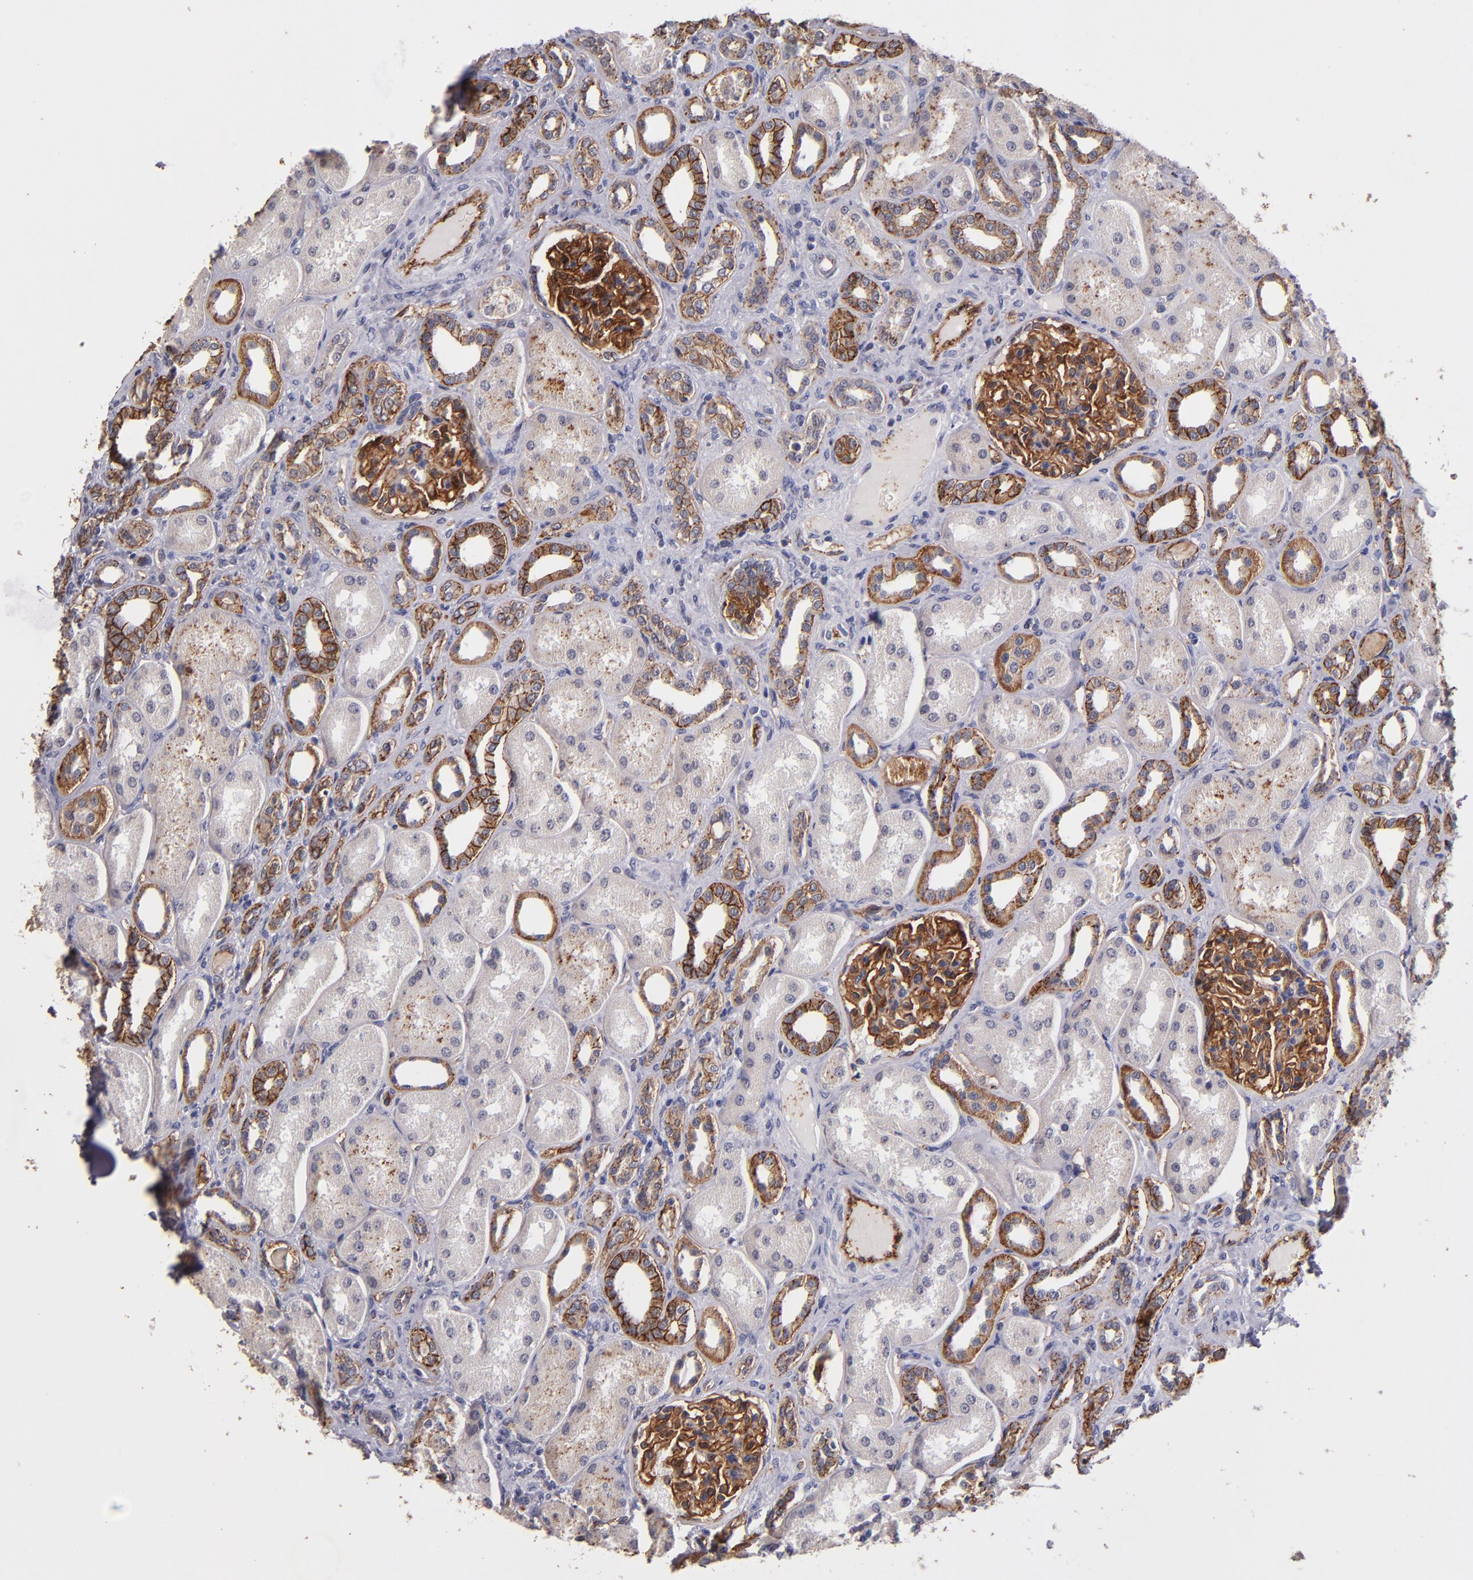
{"staining": {"intensity": "strong", "quantity": ">75%", "location": "cytoplasmic/membranous"}, "tissue": "kidney", "cell_type": "Cells in glomeruli", "image_type": "normal", "snomed": [{"axis": "morphology", "description": "Normal tissue, NOS"}, {"axis": "topography", "description": "Kidney"}], "caption": "This is a photomicrograph of immunohistochemistry staining of normal kidney, which shows strong staining in the cytoplasmic/membranous of cells in glomeruli.", "gene": "CLDN5", "patient": {"sex": "male", "age": 7}}